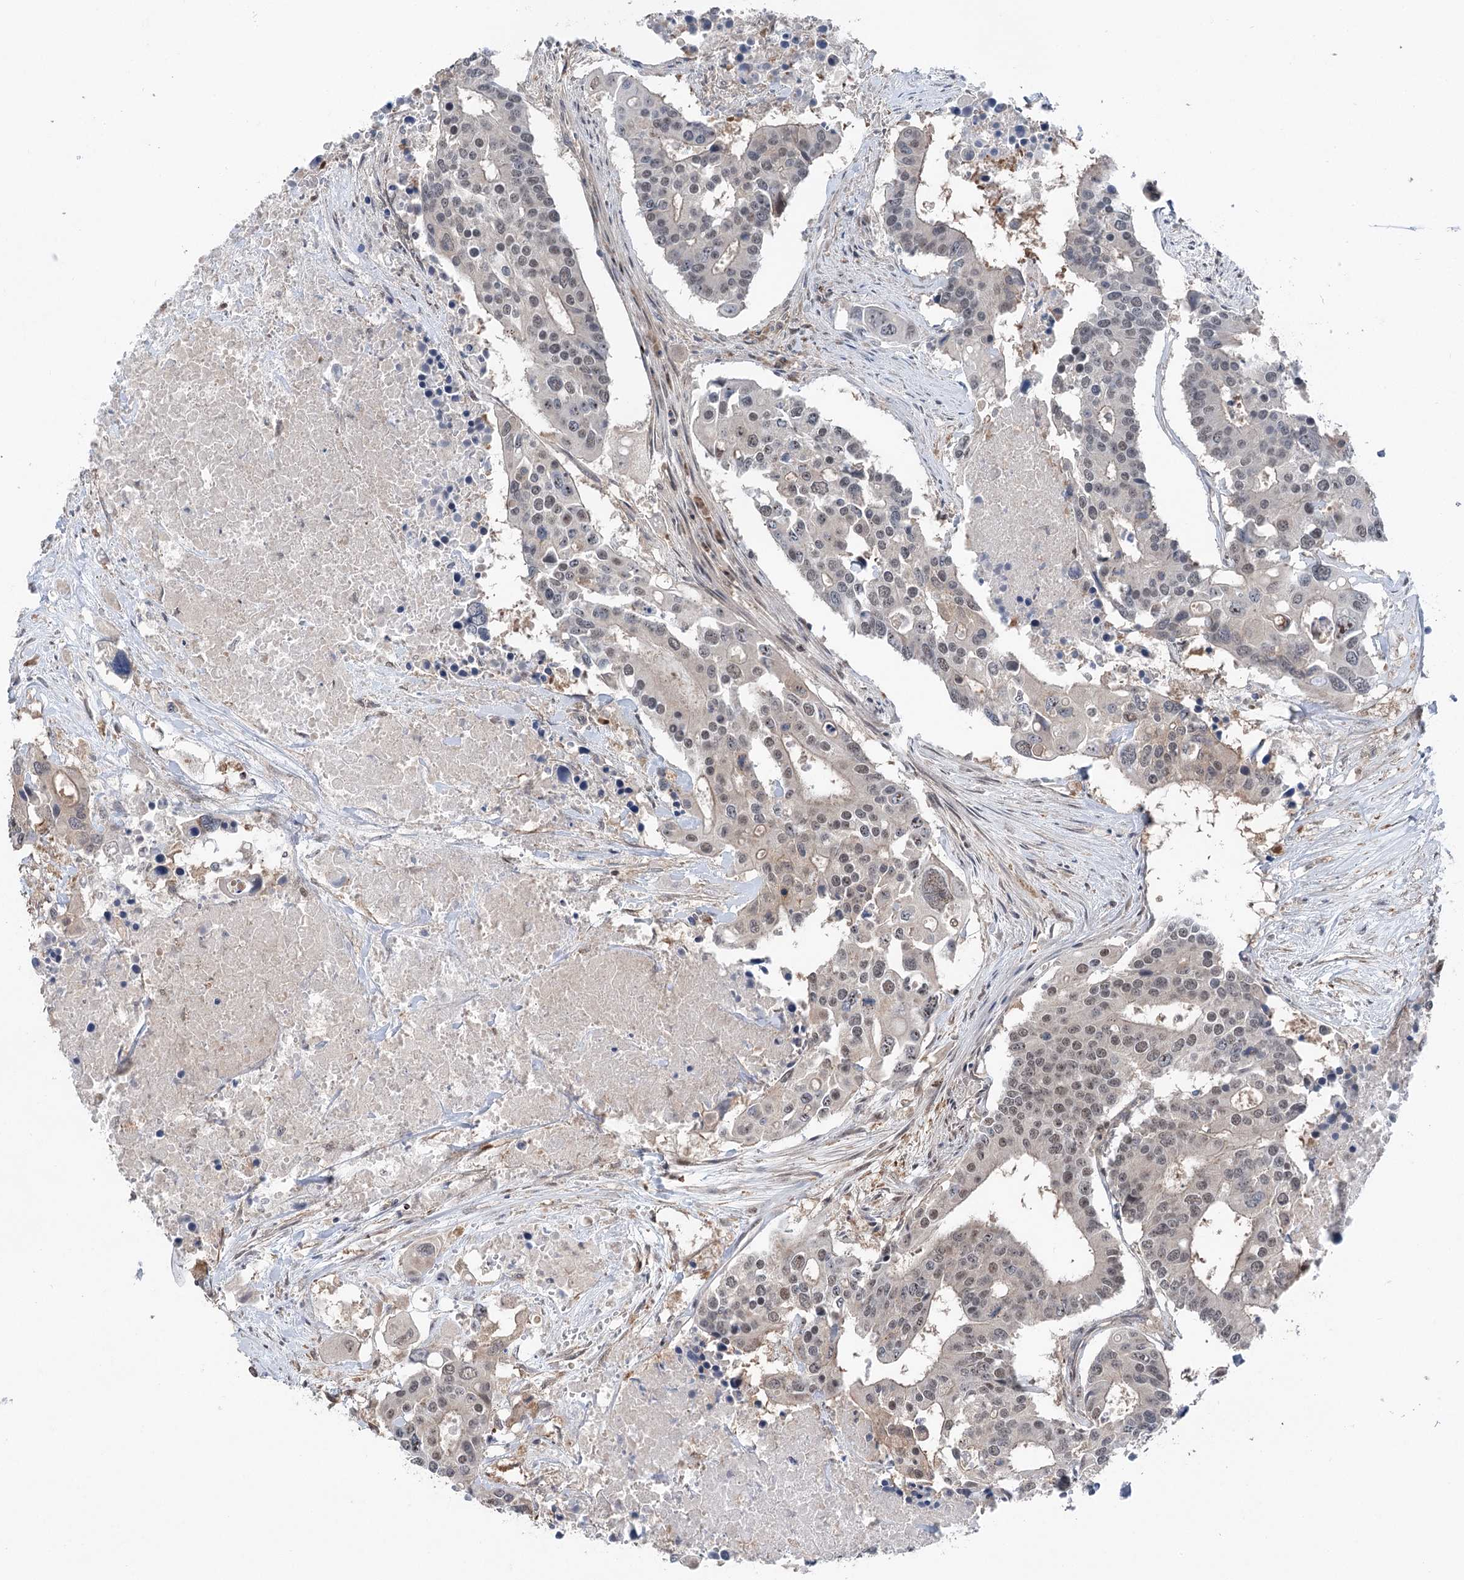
{"staining": {"intensity": "weak", "quantity": "25%-75%", "location": "nuclear"}, "tissue": "colorectal cancer", "cell_type": "Tumor cells", "image_type": "cancer", "snomed": [{"axis": "morphology", "description": "Adenocarcinoma, NOS"}, {"axis": "topography", "description": "Colon"}], "caption": "Brown immunohistochemical staining in human adenocarcinoma (colorectal) shows weak nuclear staining in about 25%-75% of tumor cells. (Stains: DAB (3,3'-diaminobenzidine) in brown, nuclei in blue, Microscopy: brightfield microscopy at high magnification).", "gene": "CCSER2", "patient": {"sex": "male", "age": 77}}